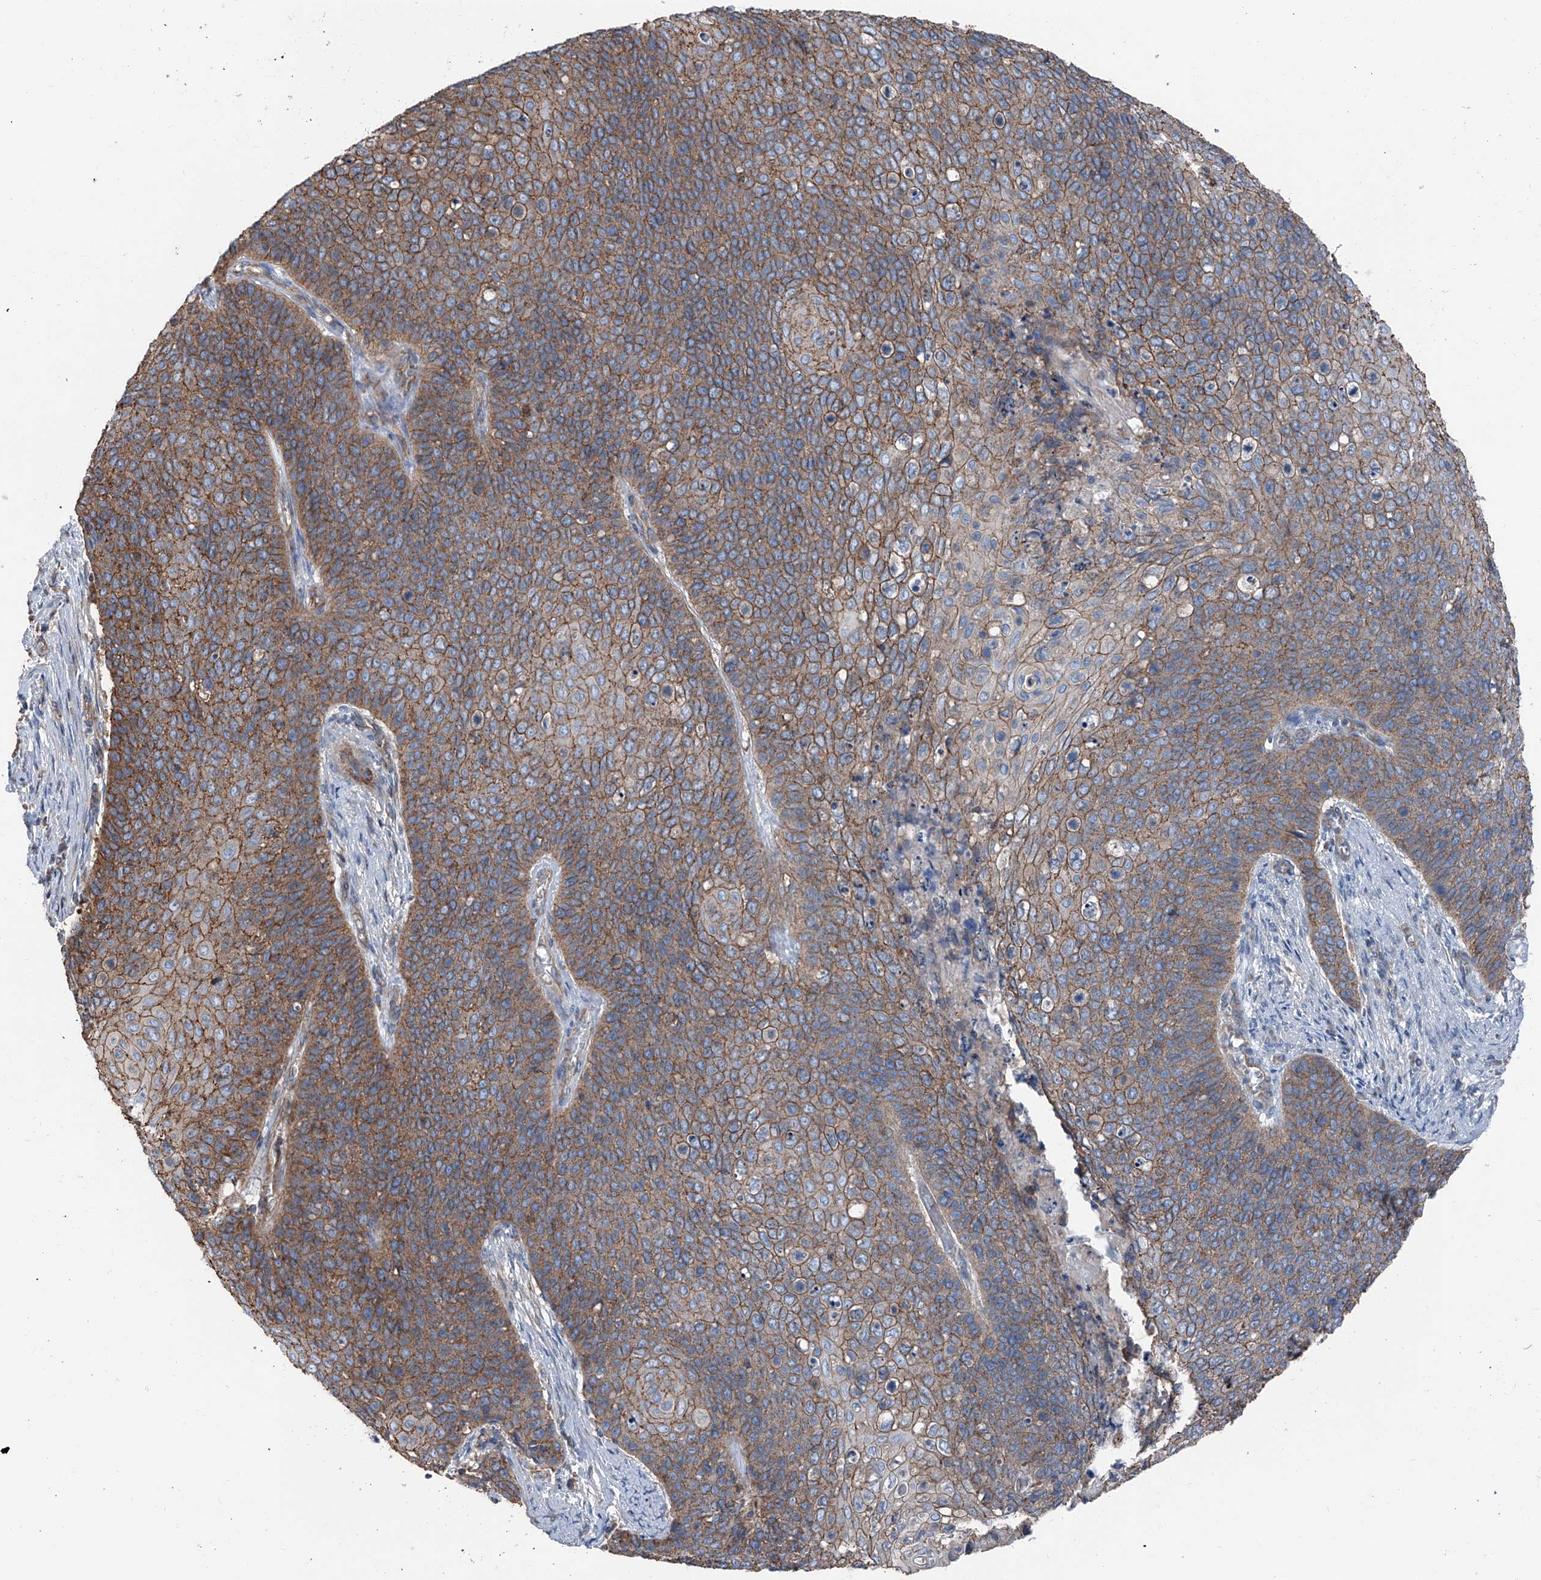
{"staining": {"intensity": "moderate", "quantity": ">75%", "location": "cytoplasmic/membranous"}, "tissue": "cervical cancer", "cell_type": "Tumor cells", "image_type": "cancer", "snomed": [{"axis": "morphology", "description": "Squamous cell carcinoma, NOS"}, {"axis": "topography", "description": "Cervix"}], "caption": "Squamous cell carcinoma (cervical) stained with DAB (3,3'-diaminobenzidine) IHC displays medium levels of moderate cytoplasmic/membranous staining in approximately >75% of tumor cells.", "gene": "GPR142", "patient": {"sex": "female", "age": 39}}